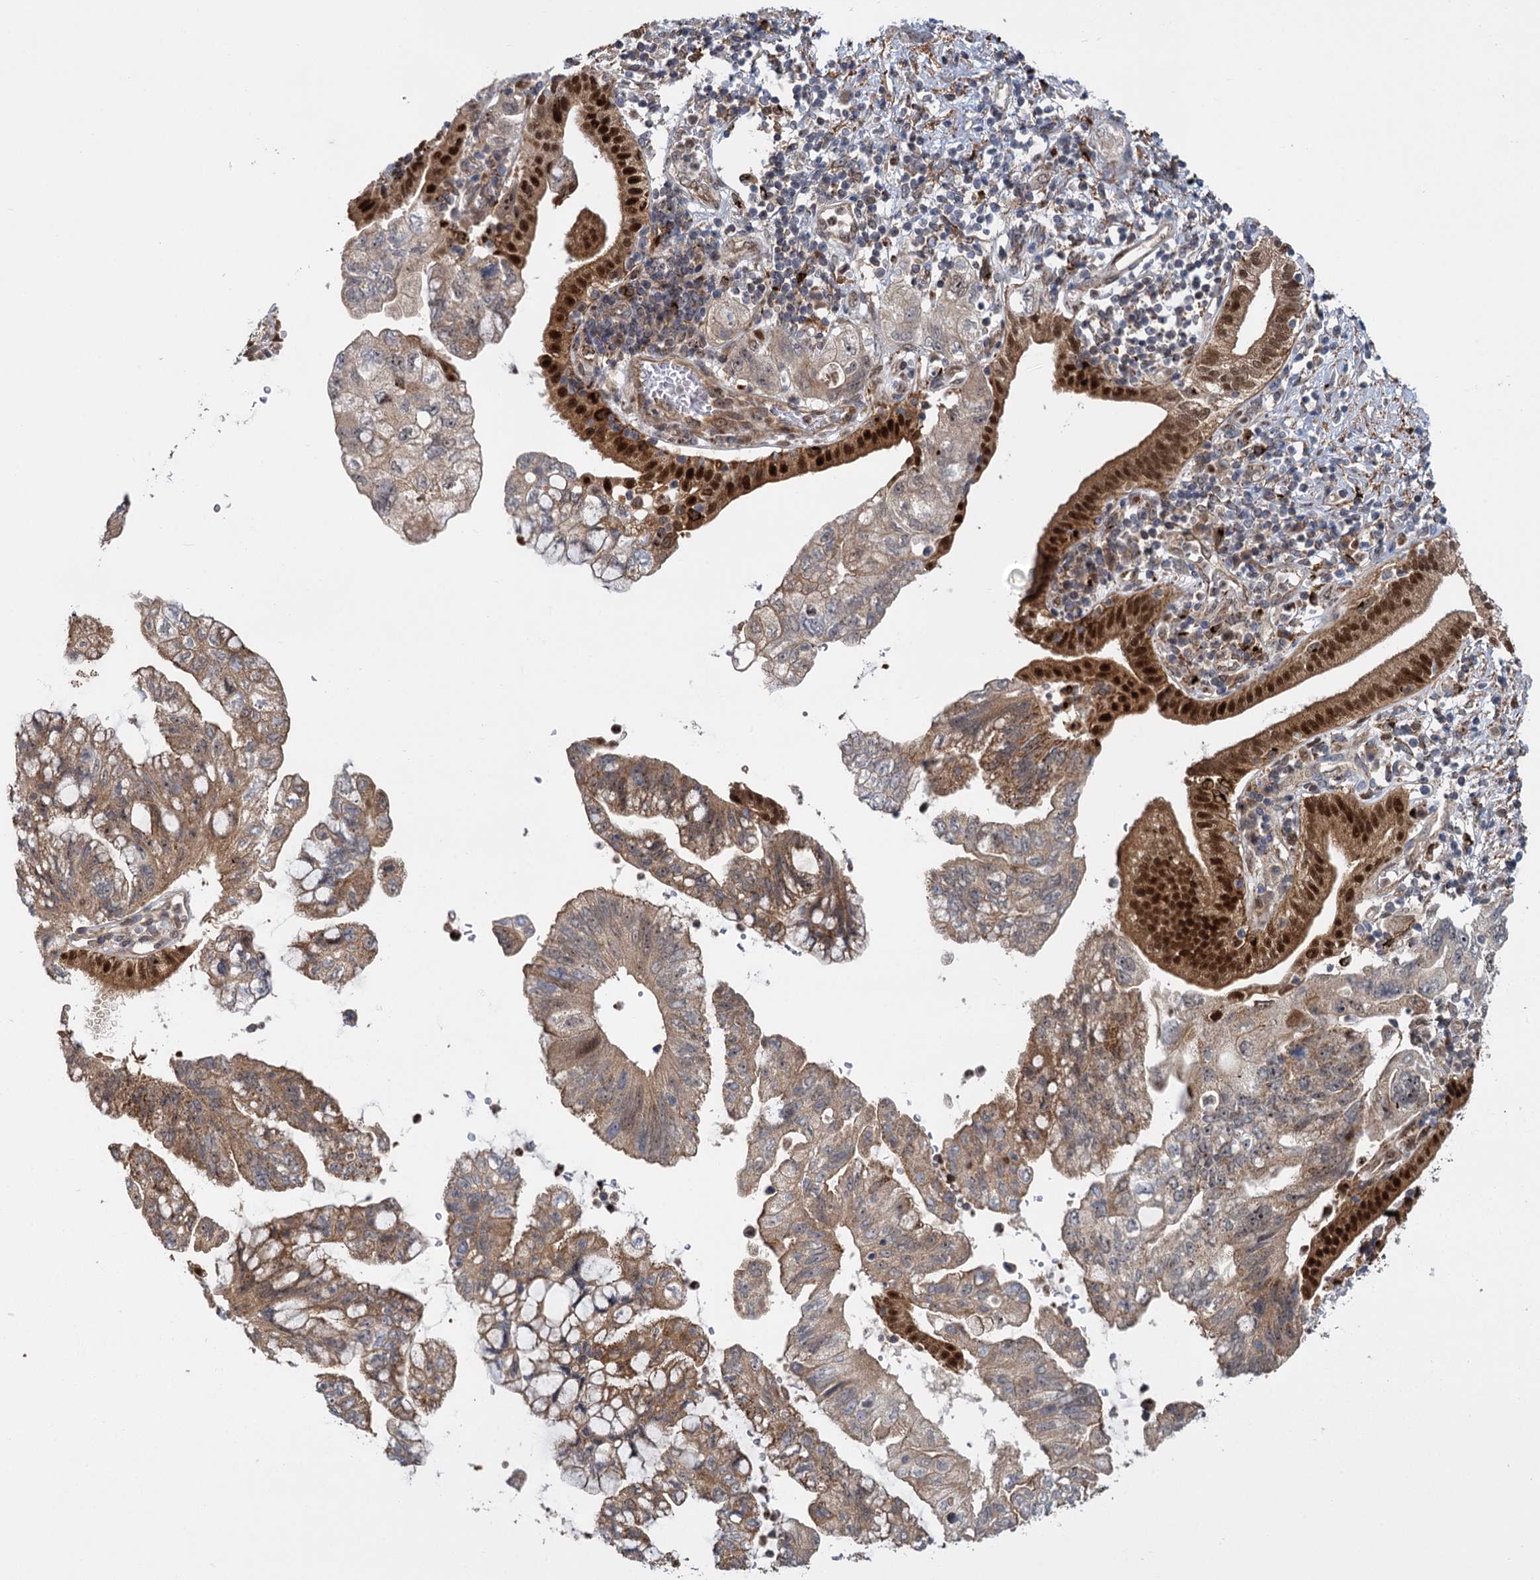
{"staining": {"intensity": "strong", "quantity": "25%-75%", "location": "cytoplasmic/membranous,nuclear"}, "tissue": "pancreatic cancer", "cell_type": "Tumor cells", "image_type": "cancer", "snomed": [{"axis": "morphology", "description": "Adenocarcinoma, NOS"}, {"axis": "topography", "description": "Pancreas"}], "caption": "Protein analysis of pancreatic cancer (adenocarcinoma) tissue reveals strong cytoplasmic/membranous and nuclear positivity in about 25%-75% of tumor cells.", "gene": "GAL3ST4", "patient": {"sex": "female", "age": 73}}